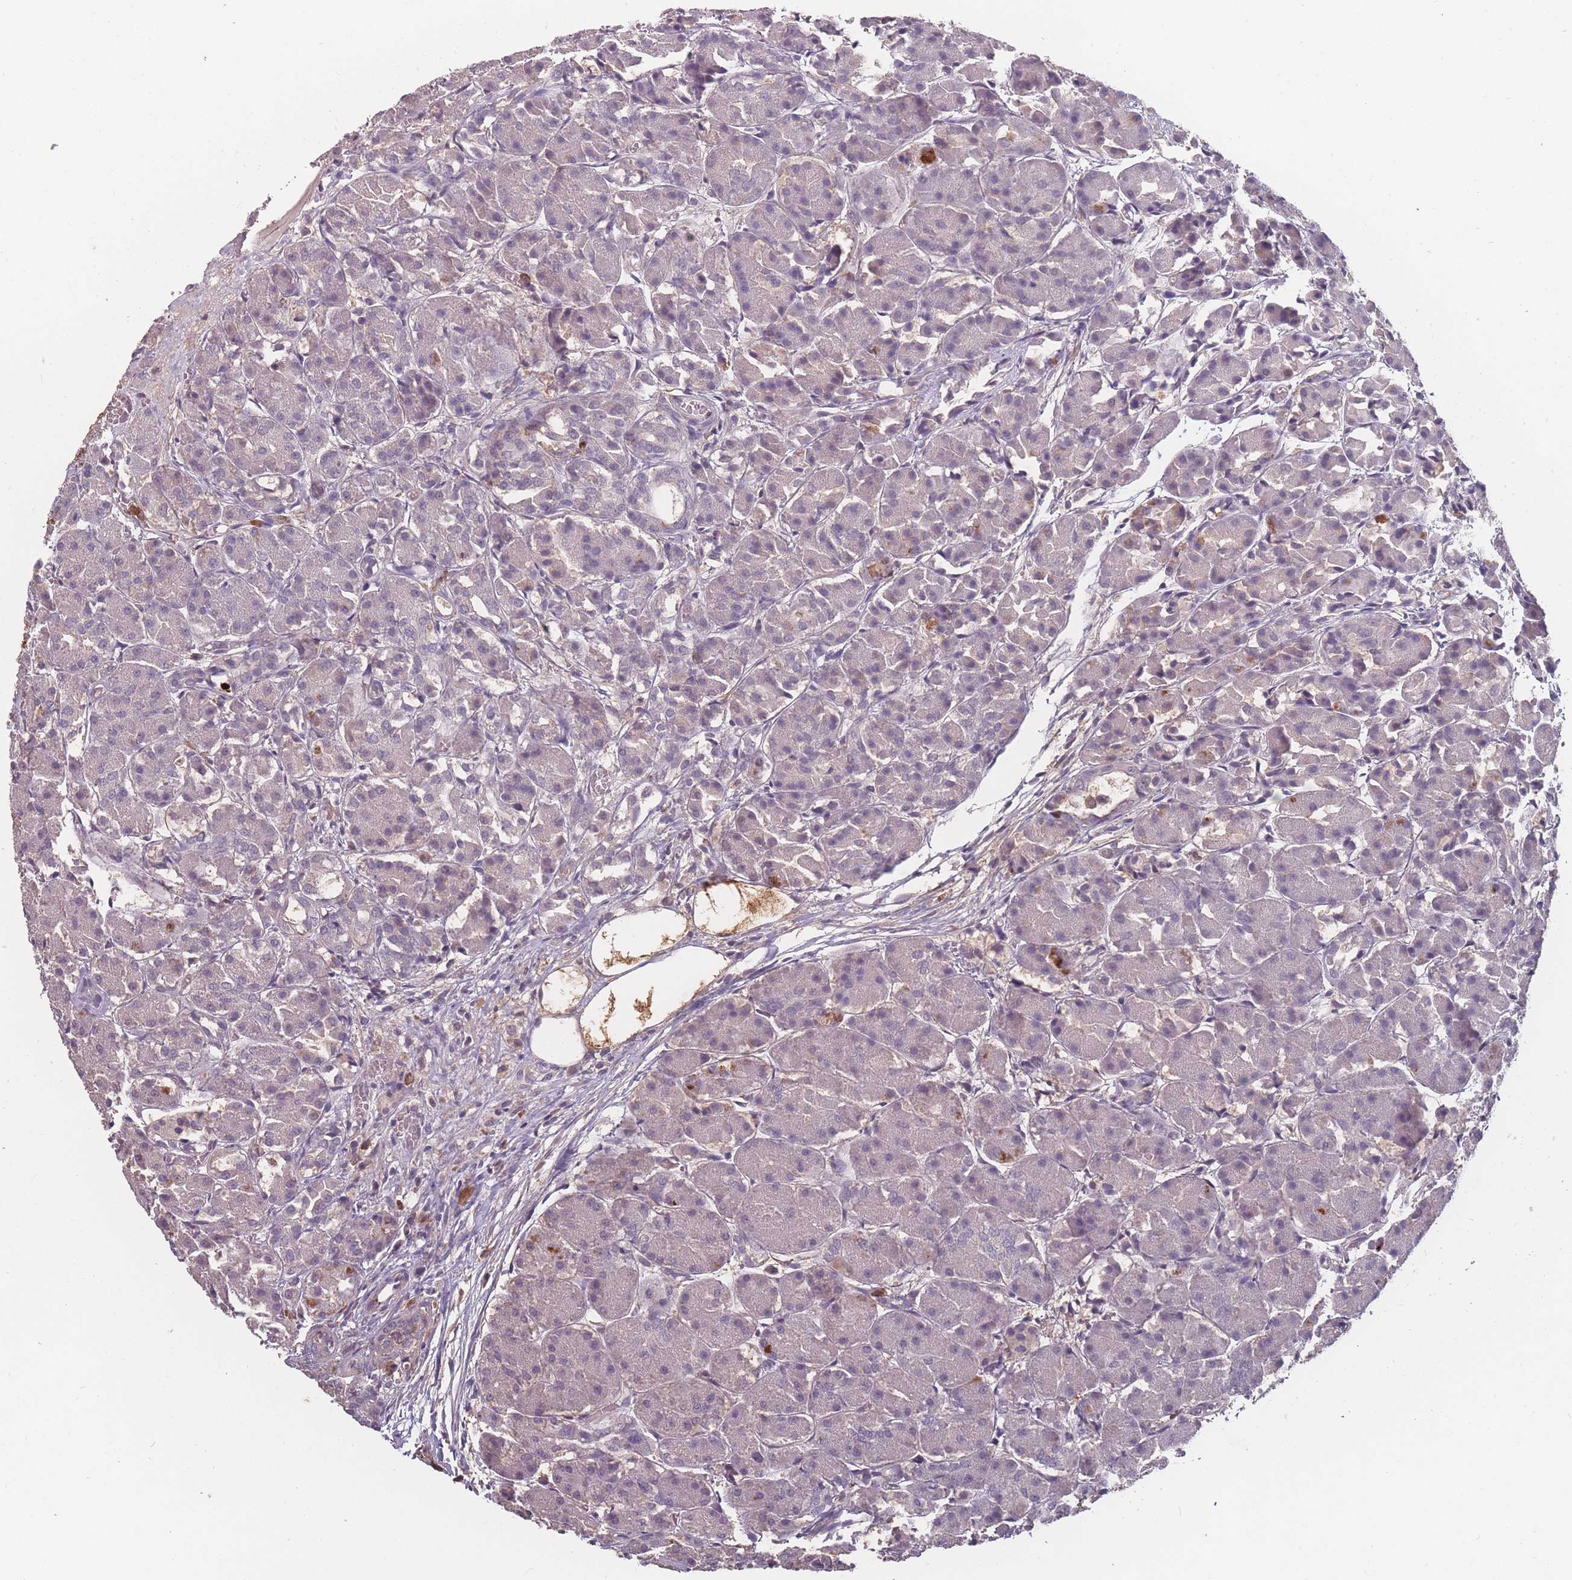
{"staining": {"intensity": "negative", "quantity": "none", "location": "none"}, "tissue": "pancreas", "cell_type": "Exocrine glandular cells", "image_type": "normal", "snomed": [{"axis": "morphology", "description": "Normal tissue, NOS"}, {"axis": "topography", "description": "Pancreas"}], "caption": "IHC photomicrograph of normal human pancreas stained for a protein (brown), which displays no staining in exocrine glandular cells.", "gene": "BST1", "patient": {"sex": "male", "age": 63}}